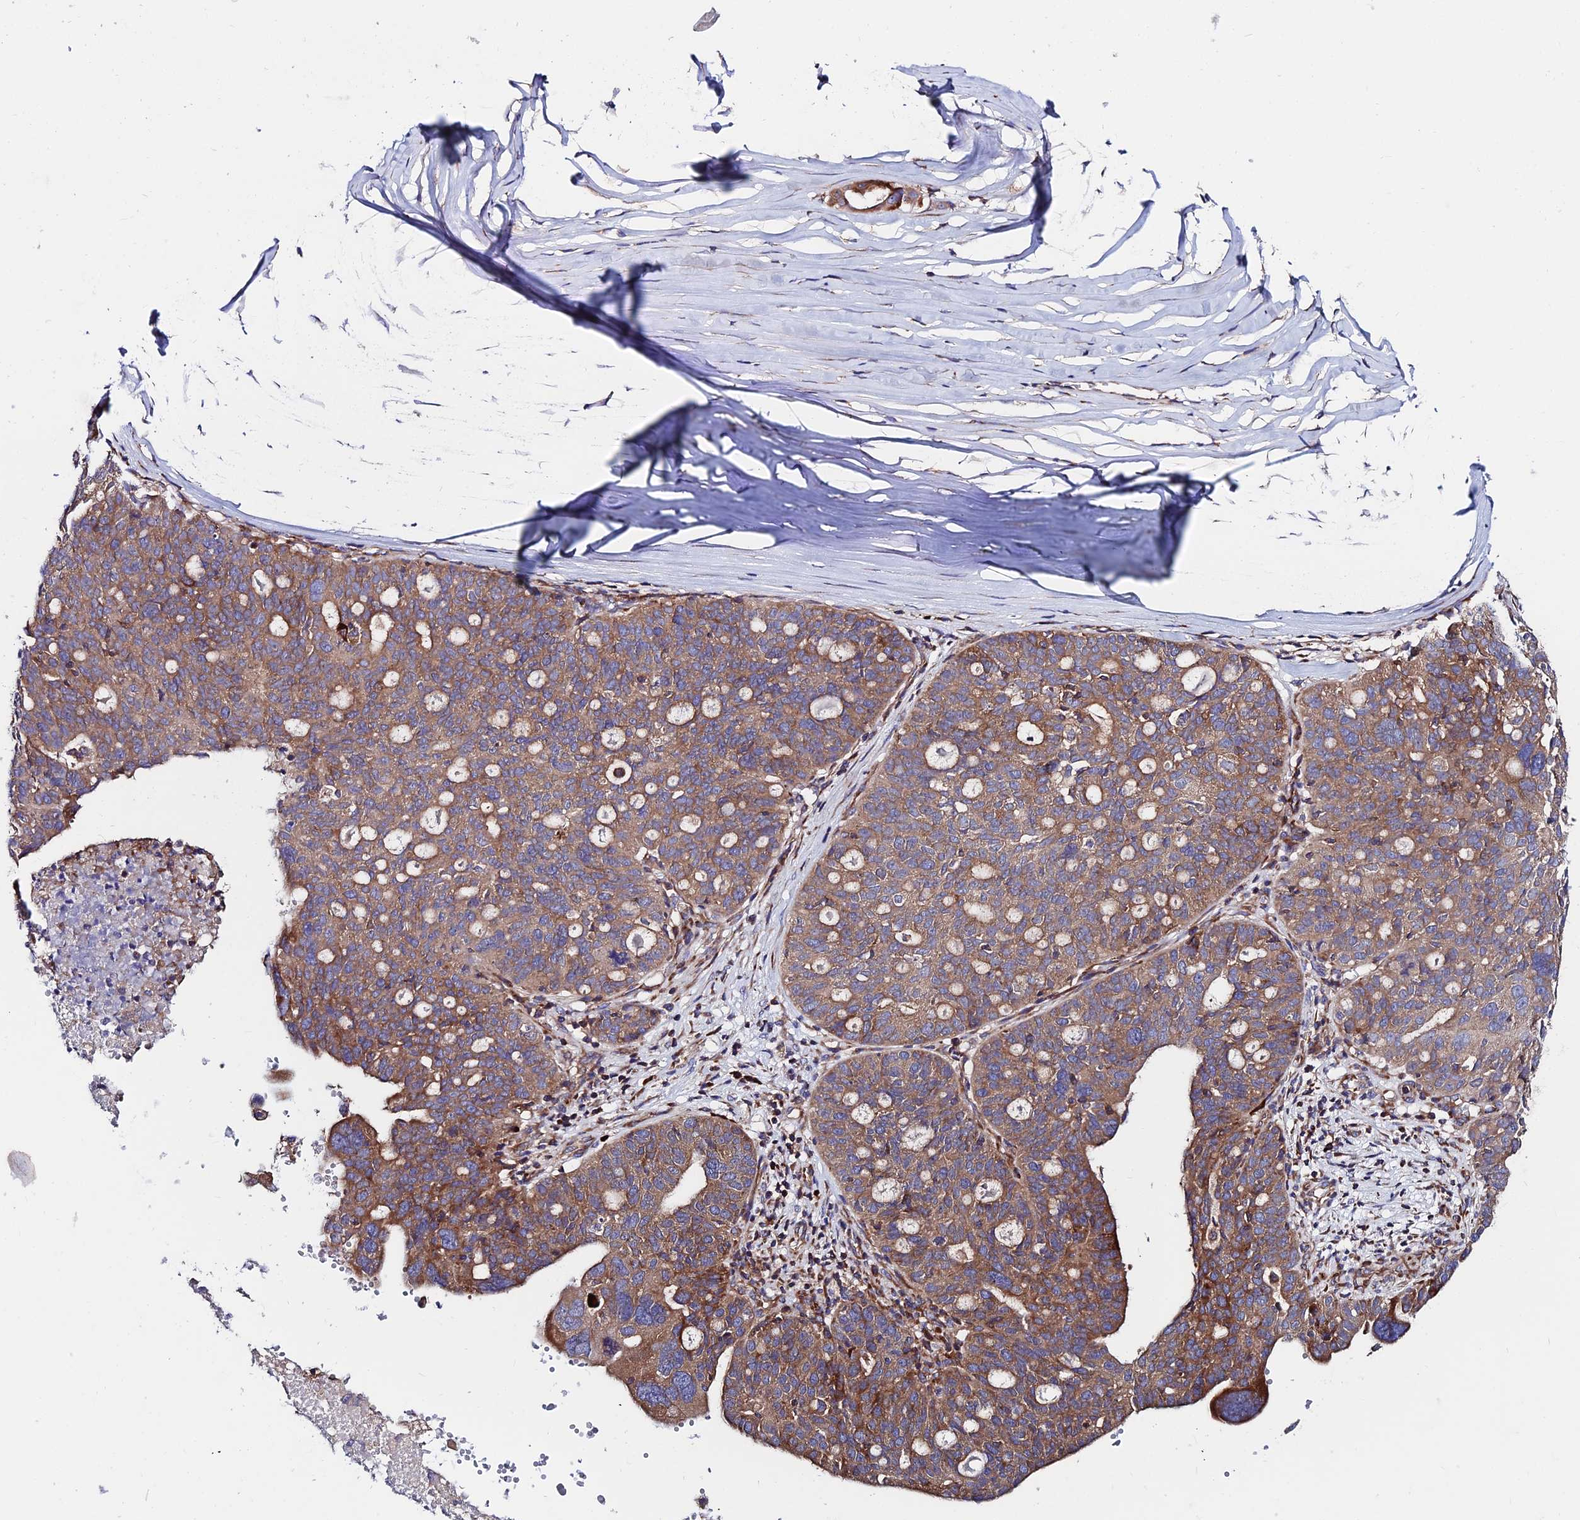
{"staining": {"intensity": "moderate", "quantity": ">75%", "location": "cytoplasmic/membranous"}, "tissue": "ovarian cancer", "cell_type": "Tumor cells", "image_type": "cancer", "snomed": [{"axis": "morphology", "description": "Cystadenocarcinoma, serous, NOS"}, {"axis": "topography", "description": "Ovary"}], "caption": "Serous cystadenocarcinoma (ovarian) stained for a protein (brown) reveals moderate cytoplasmic/membranous positive staining in approximately >75% of tumor cells.", "gene": "EIF3K", "patient": {"sex": "female", "age": 59}}